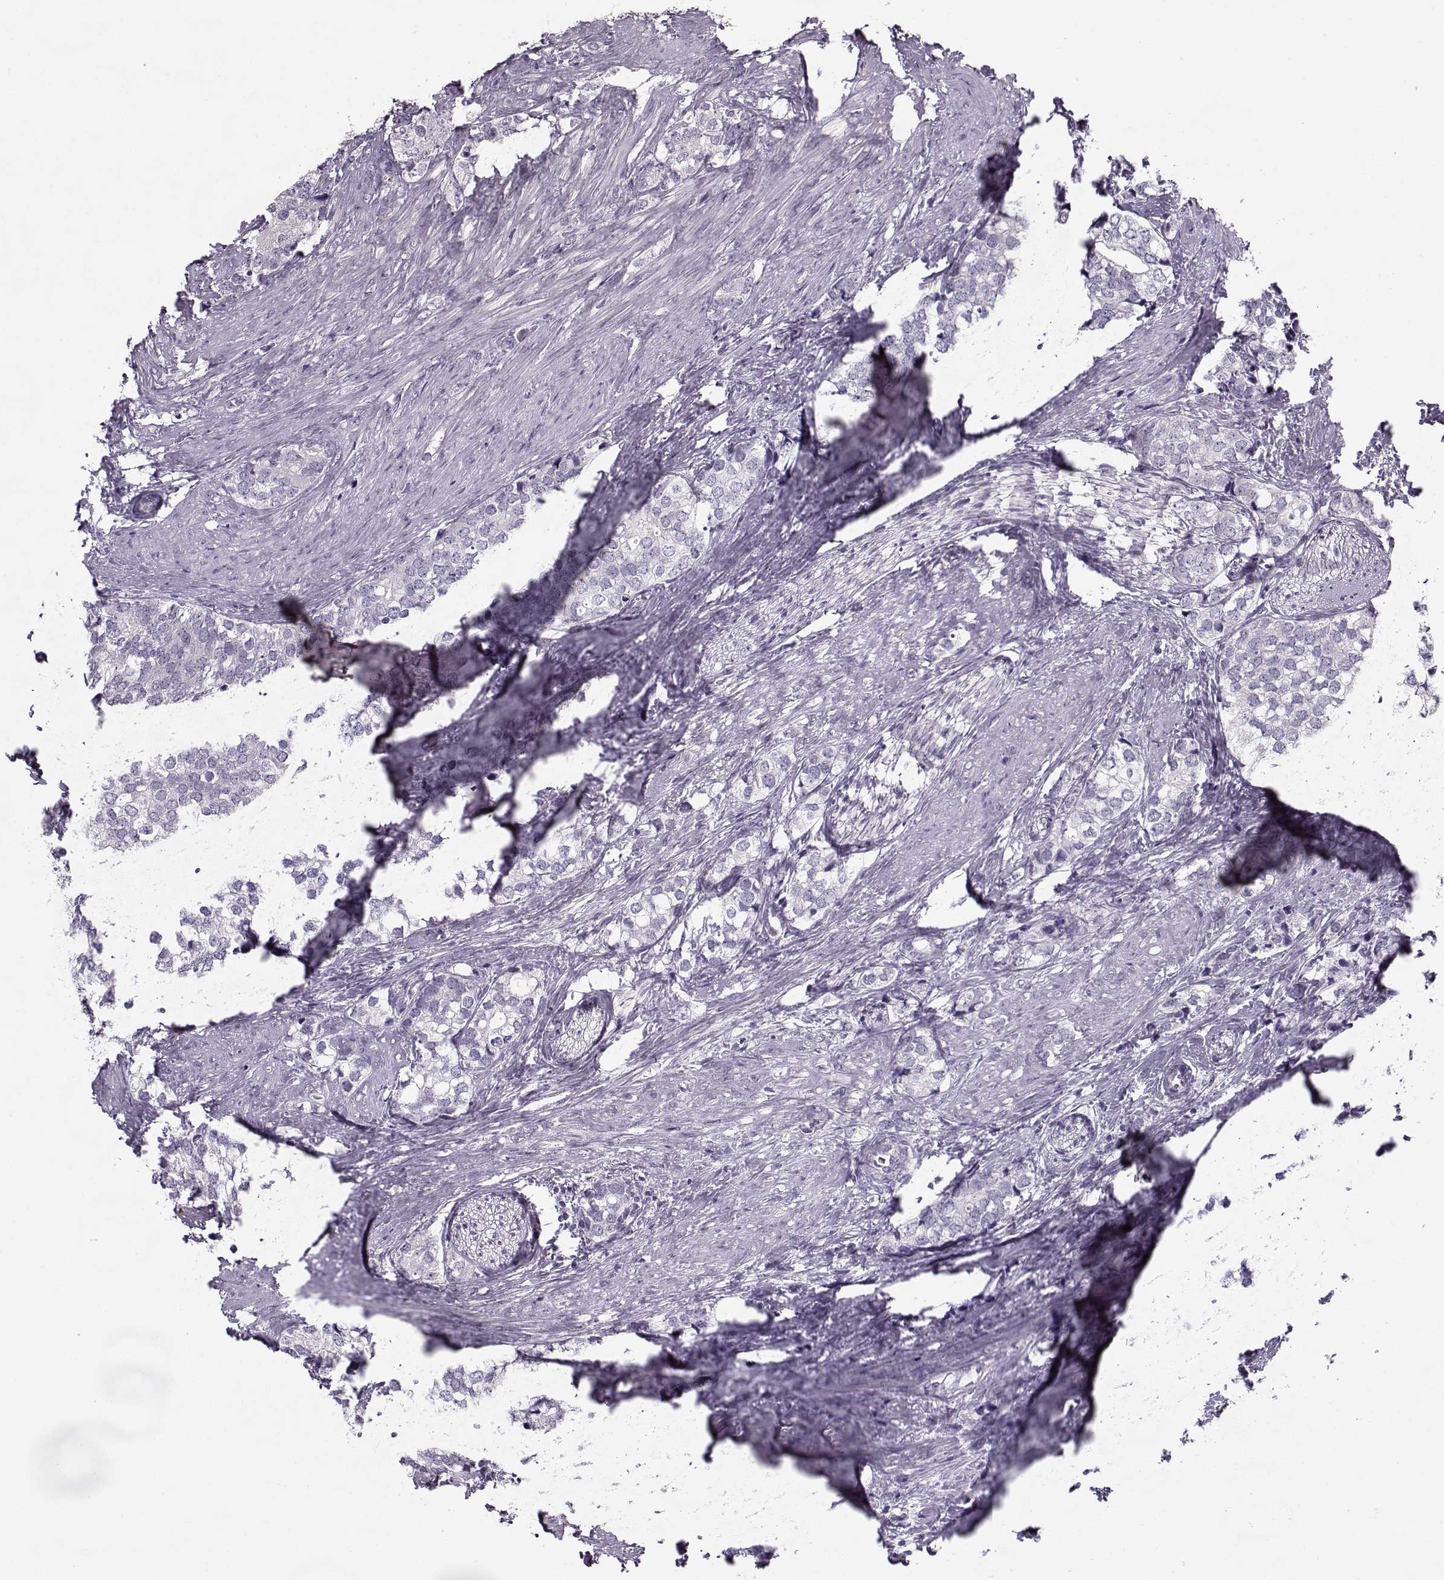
{"staining": {"intensity": "negative", "quantity": "none", "location": "none"}, "tissue": "prostate cancer", "cell_type": "Tumor cells", "image_type": "cancer", "snomed": [{"axis": "morphology", "description": "Adenocarcinoma, NOS"}, {"axis": "topography", "description": "Prostate and seminal vesicle, NOS"}], "caption": "IHC micrograph of human prostate cancer (adenocarcinoma) stained for a protein (brown), which reveals no staining in tumor cells.", "gene": "ACOT11", "patient": {"sex": "male", "age": 63}}